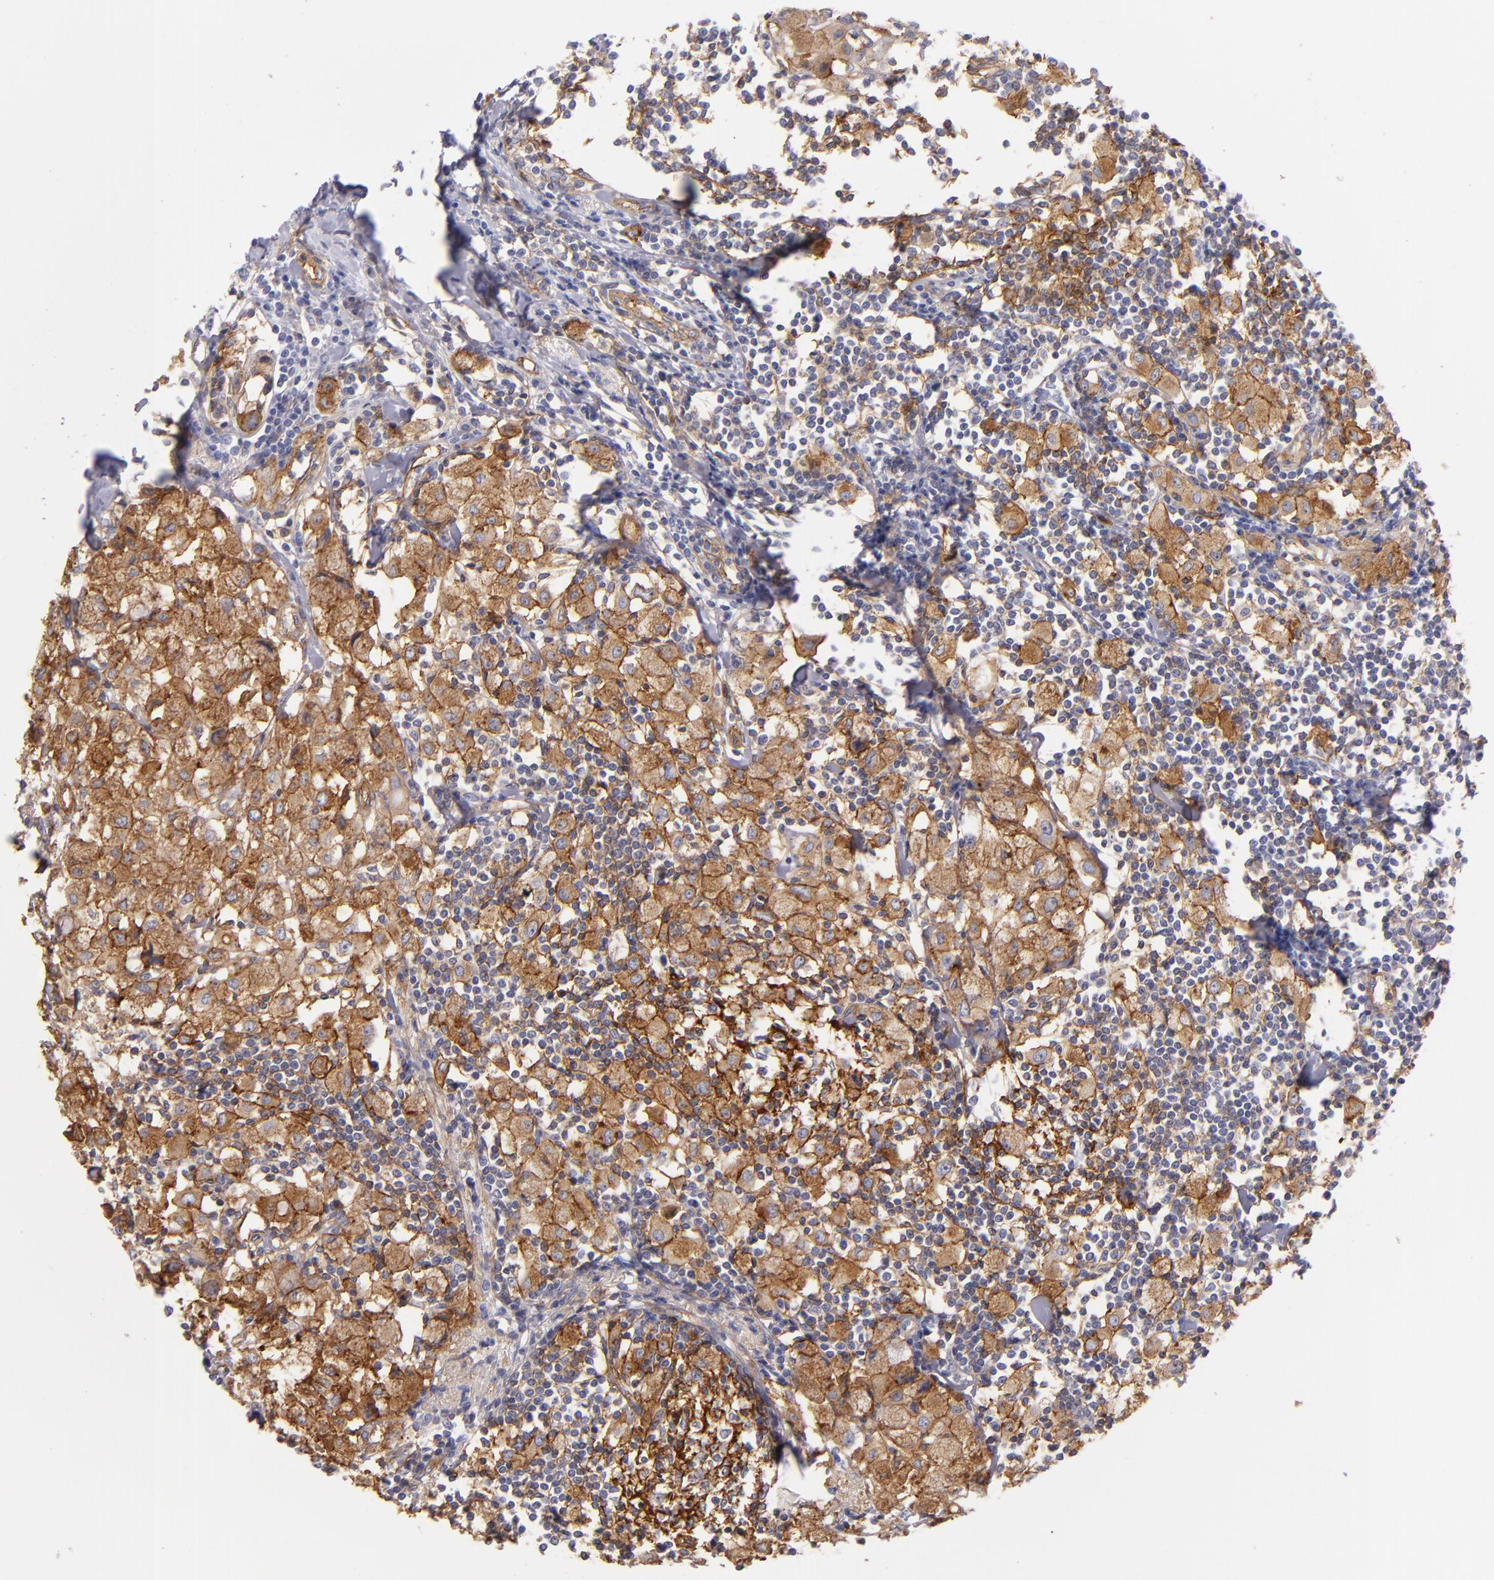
{"staining": {"intensity": "strong", "quantity": ">75%", "location": "cytoplasmic/membranous"}, "tissue": "breast cancer", "cell_type": "Tumor cells", "image_type": "cancer", "snomed": [{"axis": "morphology", "description": "Lobular carcinoma"}, {"axis": "topography", "description": "Breast"}], "caption": "Breast cancer (lobular carcinoma) stained with immunohistochemistry exhibits strong cytoplasmic/membranous staining in approximately >75% of tumor cells.", "gene": "CD151", "patient": {"sex": "female", "age": 85}}